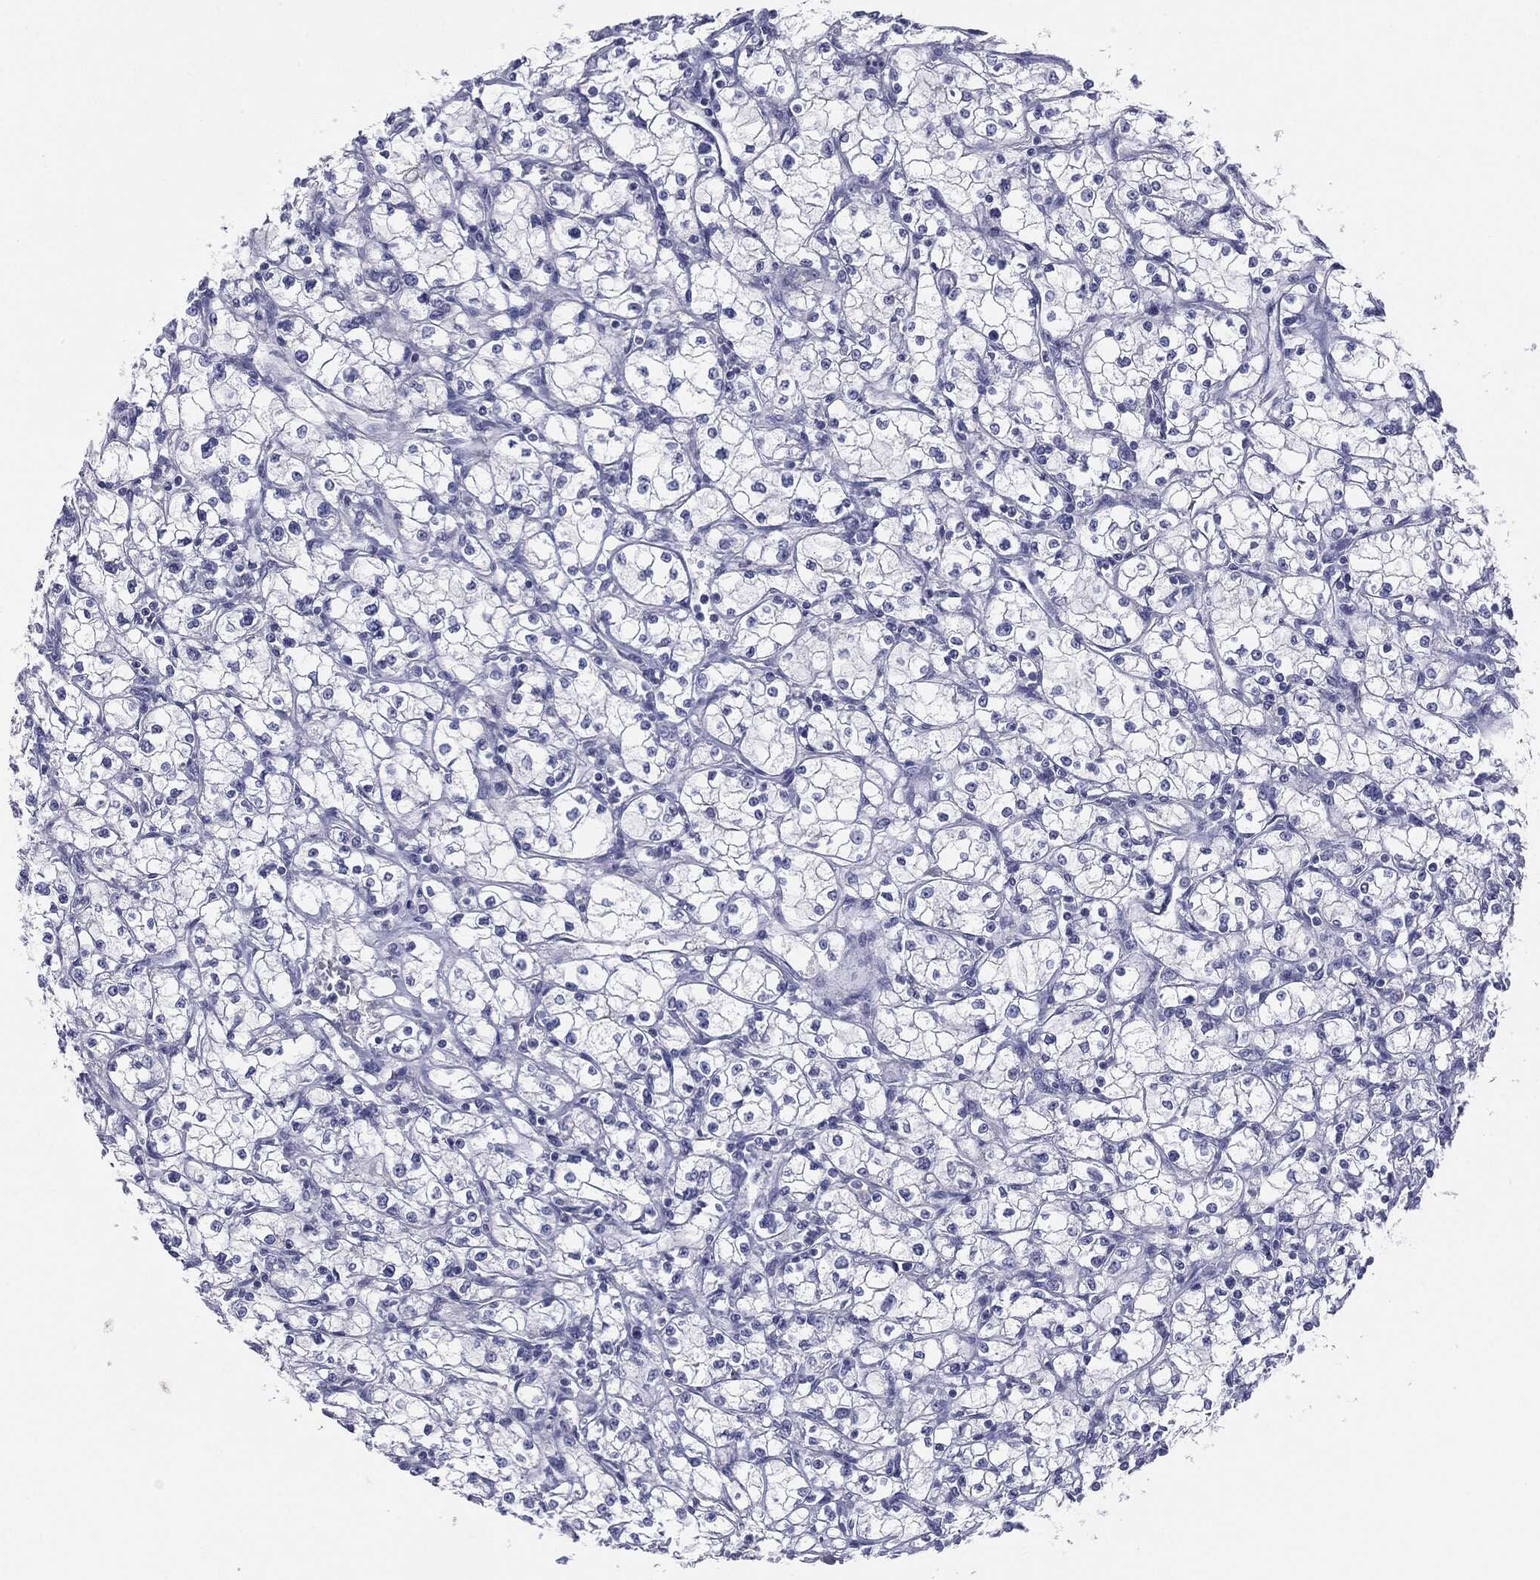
{"staining": {"intensity": "negative", "quantity": "none", "location": "none"}, "tissue": "renal cancer", "cell_type": "Tumor cells", "image_type": "cancer", "snomed": [{"axis": "morphology", "description": "Adenocarcinoma, NOS"}, {"axis": "topography", "description": "Kidney"}], "caption": "Immunohistochemistry (IHC) histopathology image of neoplastic tissue: human renal adenocarcinoma stained with DAB displays no significant protein staining in tumor cells.", "gene": "SLC5A5", "patient": {"sex": "male", "age": 67}}